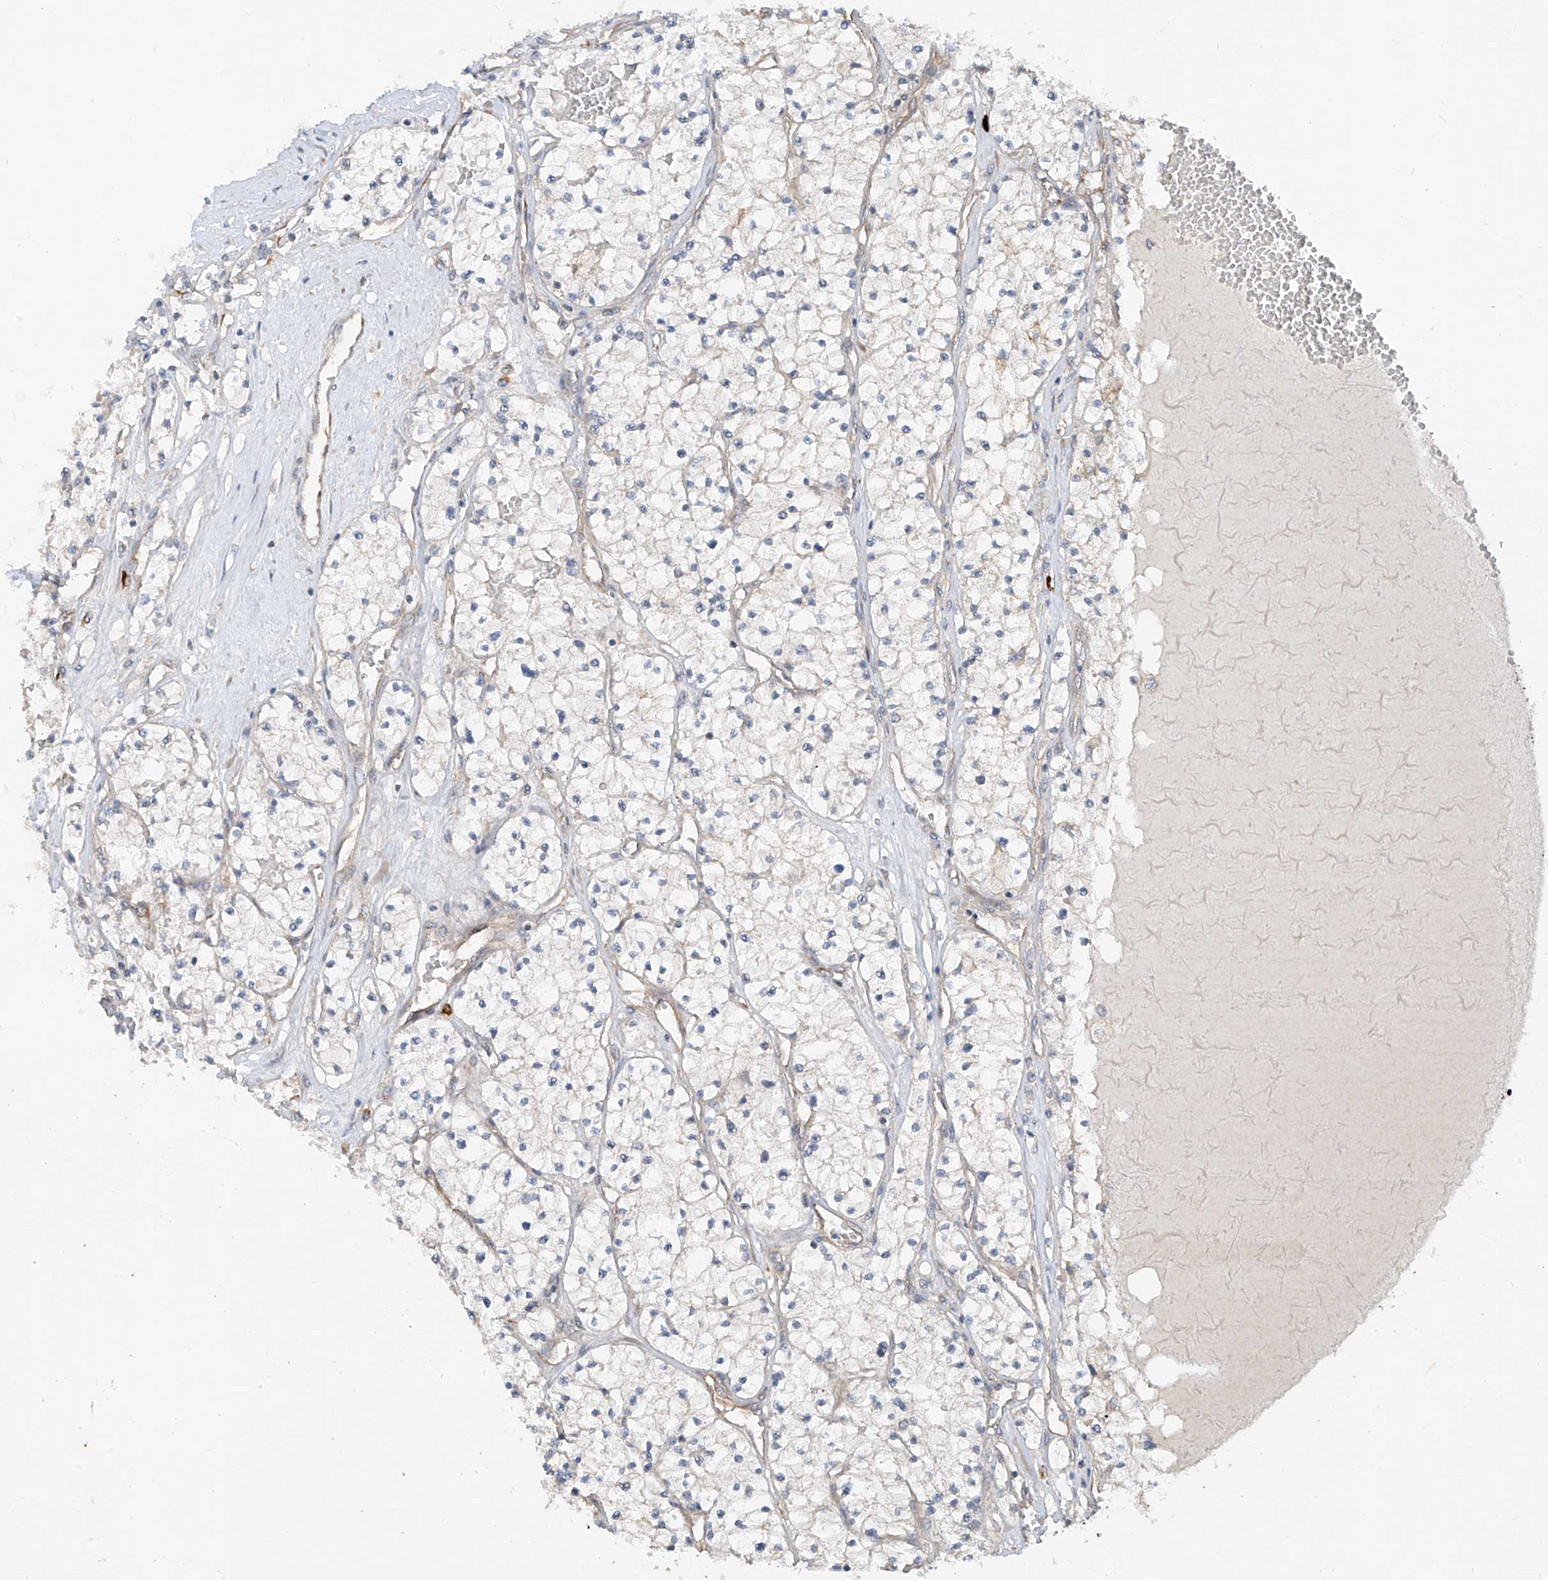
{"staining": {"intensity": "negative", "quantity": "none", "location": "none"}, "tissue": "renal cancer", "cell_type": "Tumor cells", "image_type": "cancer", "snomed": [{"axis": "morphology", "description": "Normal tissue, NOS"}, {"axis": "morphology", "description": "Adenocarcinoma, NOS"}, {"axis": "topography", "description": "Kidney"}], "caption": "This is an IHC histopathology image of renal cancer. There is no positivity in tumor cells.", "gene": "MTUS2", "patient": {"sex": "male", "age": 68}}